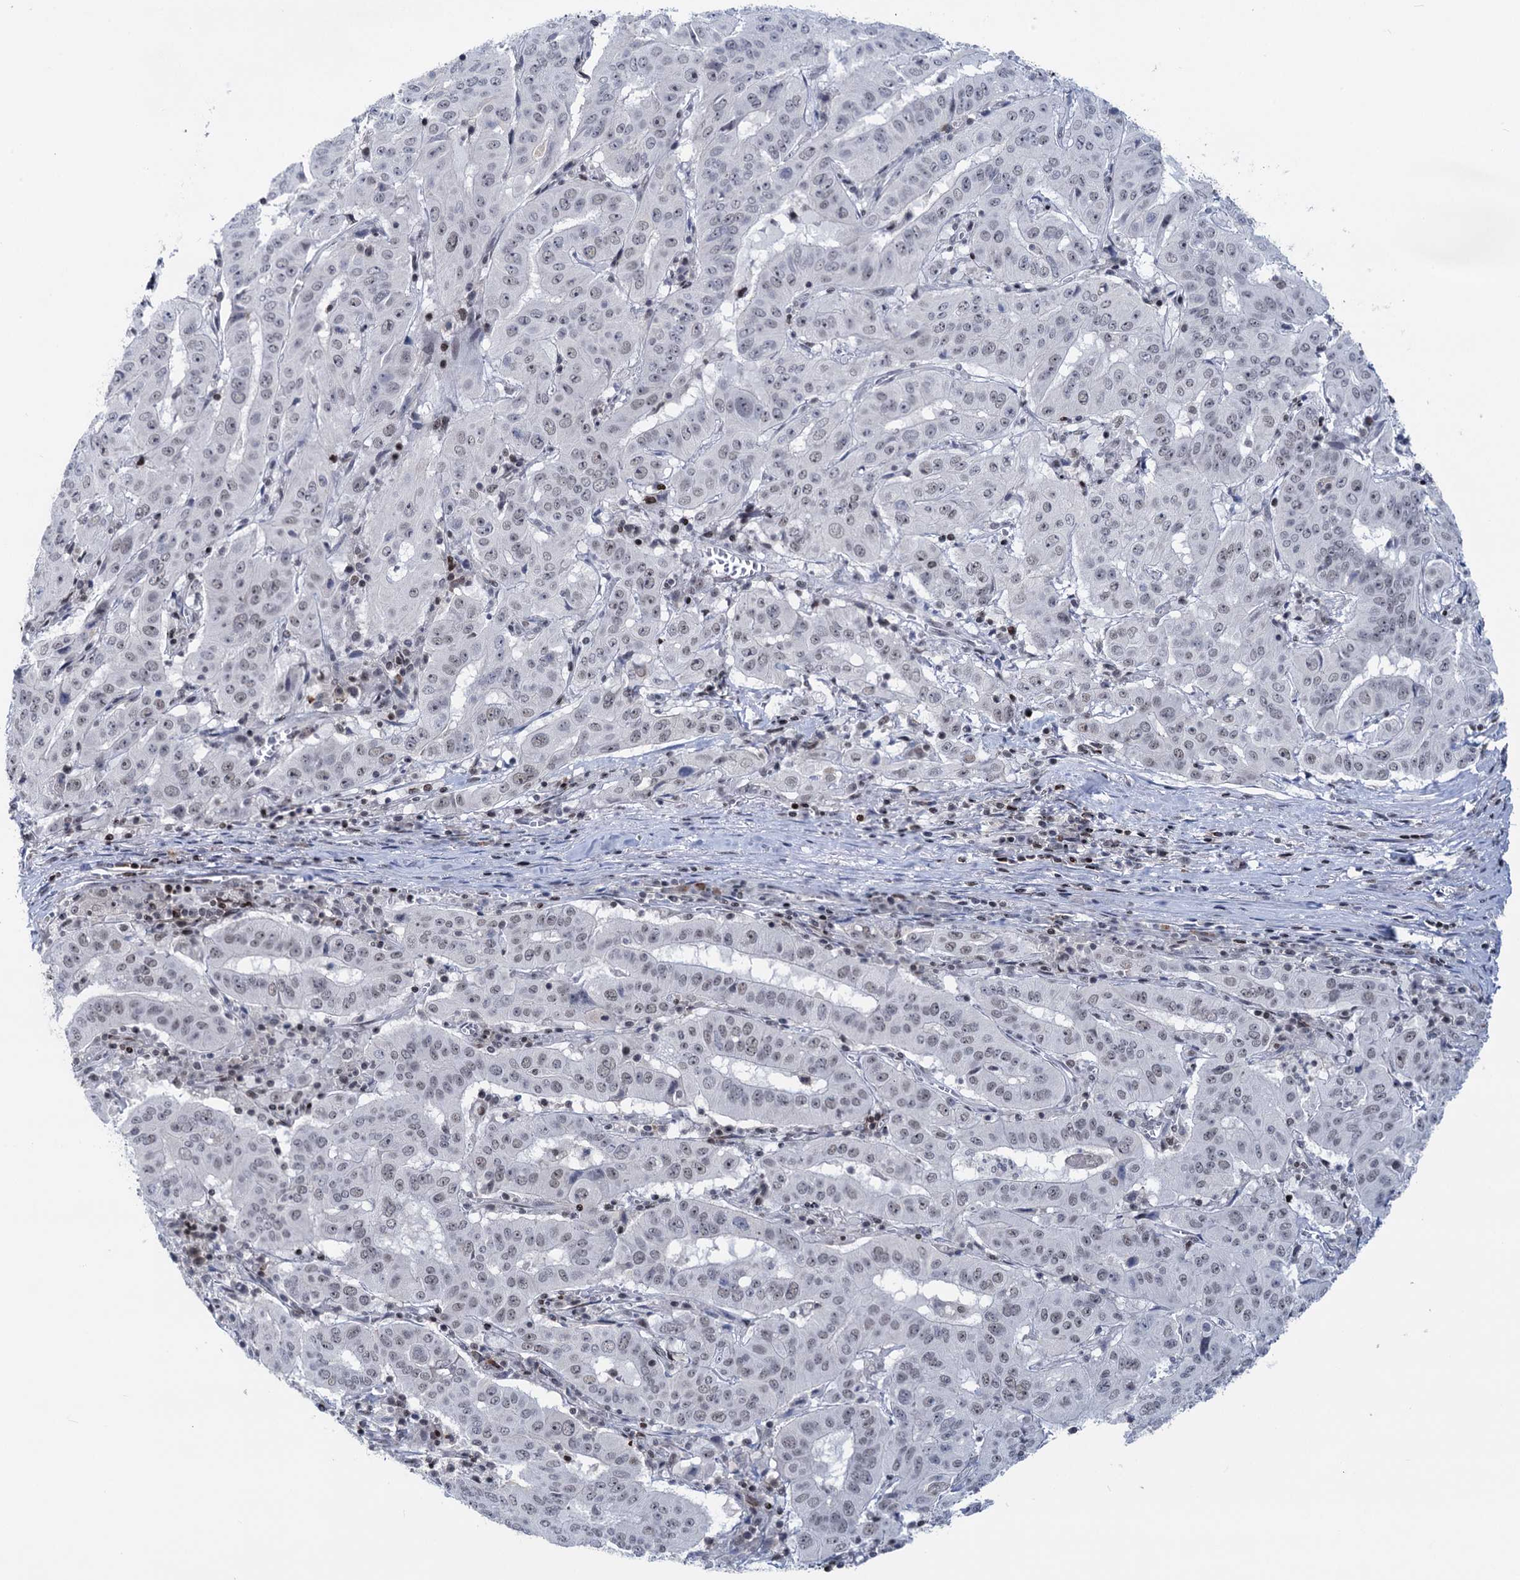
{"staining": {"intensity": "negative", "quantity": "none", "location": "none"}, "tissue": "pancreatic cancer", "cell_type": "Tumor cells", "image_type": "cancer", "snomed": [{"axis": "morphology", "description": "Adenocarcinoma, NOS"}, {"axis": "topography", "description": "Pancreas"}], "caption": "High power microscopy photomicrograph of an immunohistochemistry (IHC) image of pancreatic cancer (adenocarcinoma), revealing no significant positivity in tumor cells. (Immunohistochemistry, brightfield microscopy, high magnification).", "gene": "ZCCHC10", "patient": {"sex": "male", "age": 63}}